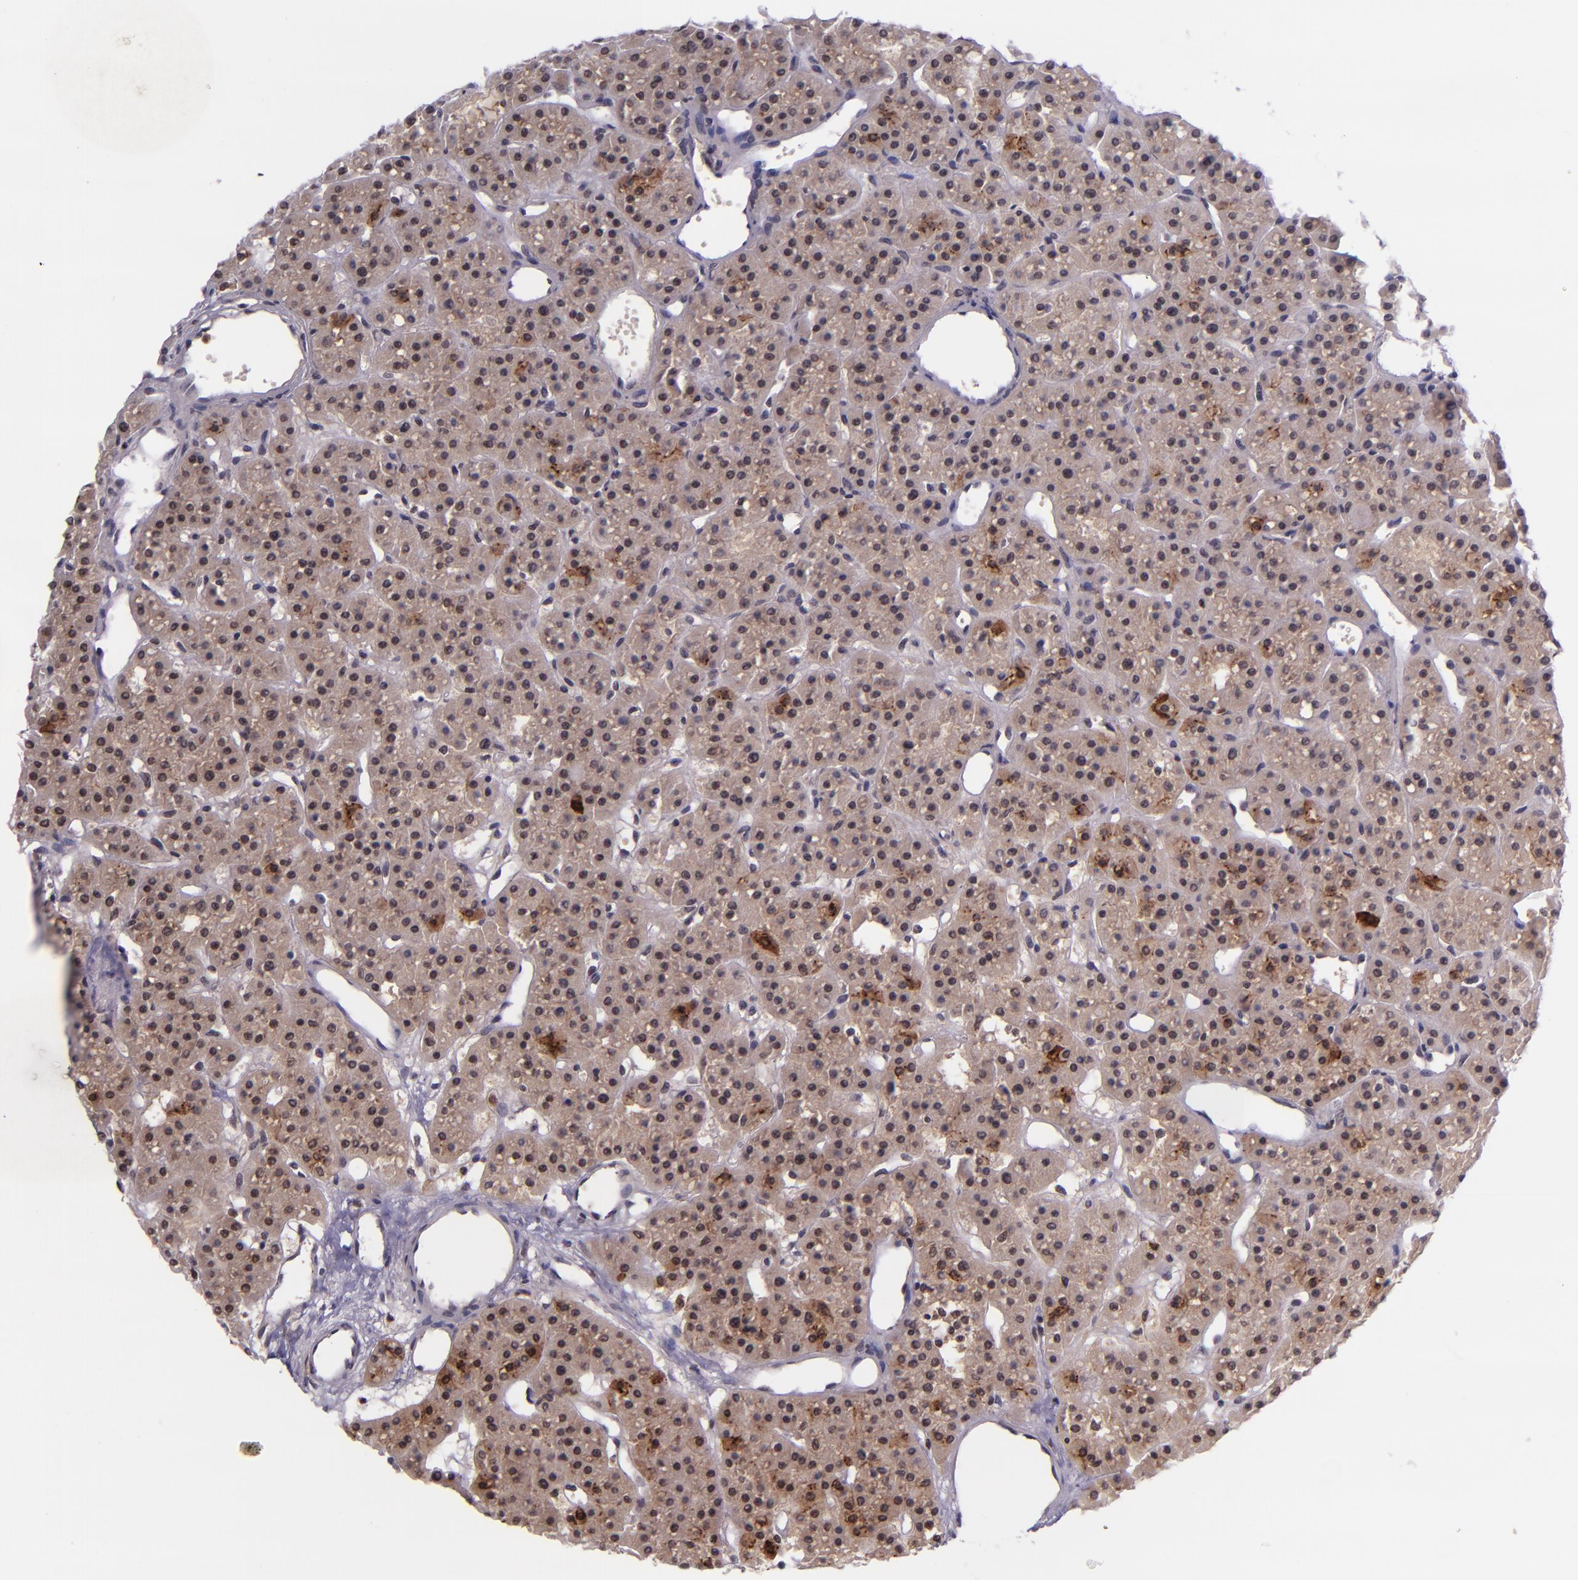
{"staining": {"intensity": "moderate", "quantity": "25%-75%", "location": "cytoplasmic/membranous"}, "tissue": "parathyroid gland", "cell_type": "Glandular cells", "image_type": "normal", "snomed": [{"axis": "morphology", "description": "Normal tissue, NOS"}, {"axis": "topography", "description": "Parathyroid gland"}], "caption": "Parathyroid gland stained for a protein (brown) displays moderate cytoplasmic/membranous positive expression in about 25%-75% of glandular cells.", "gene": "SELL", "patient": {"sex": "female", "age": 76}}